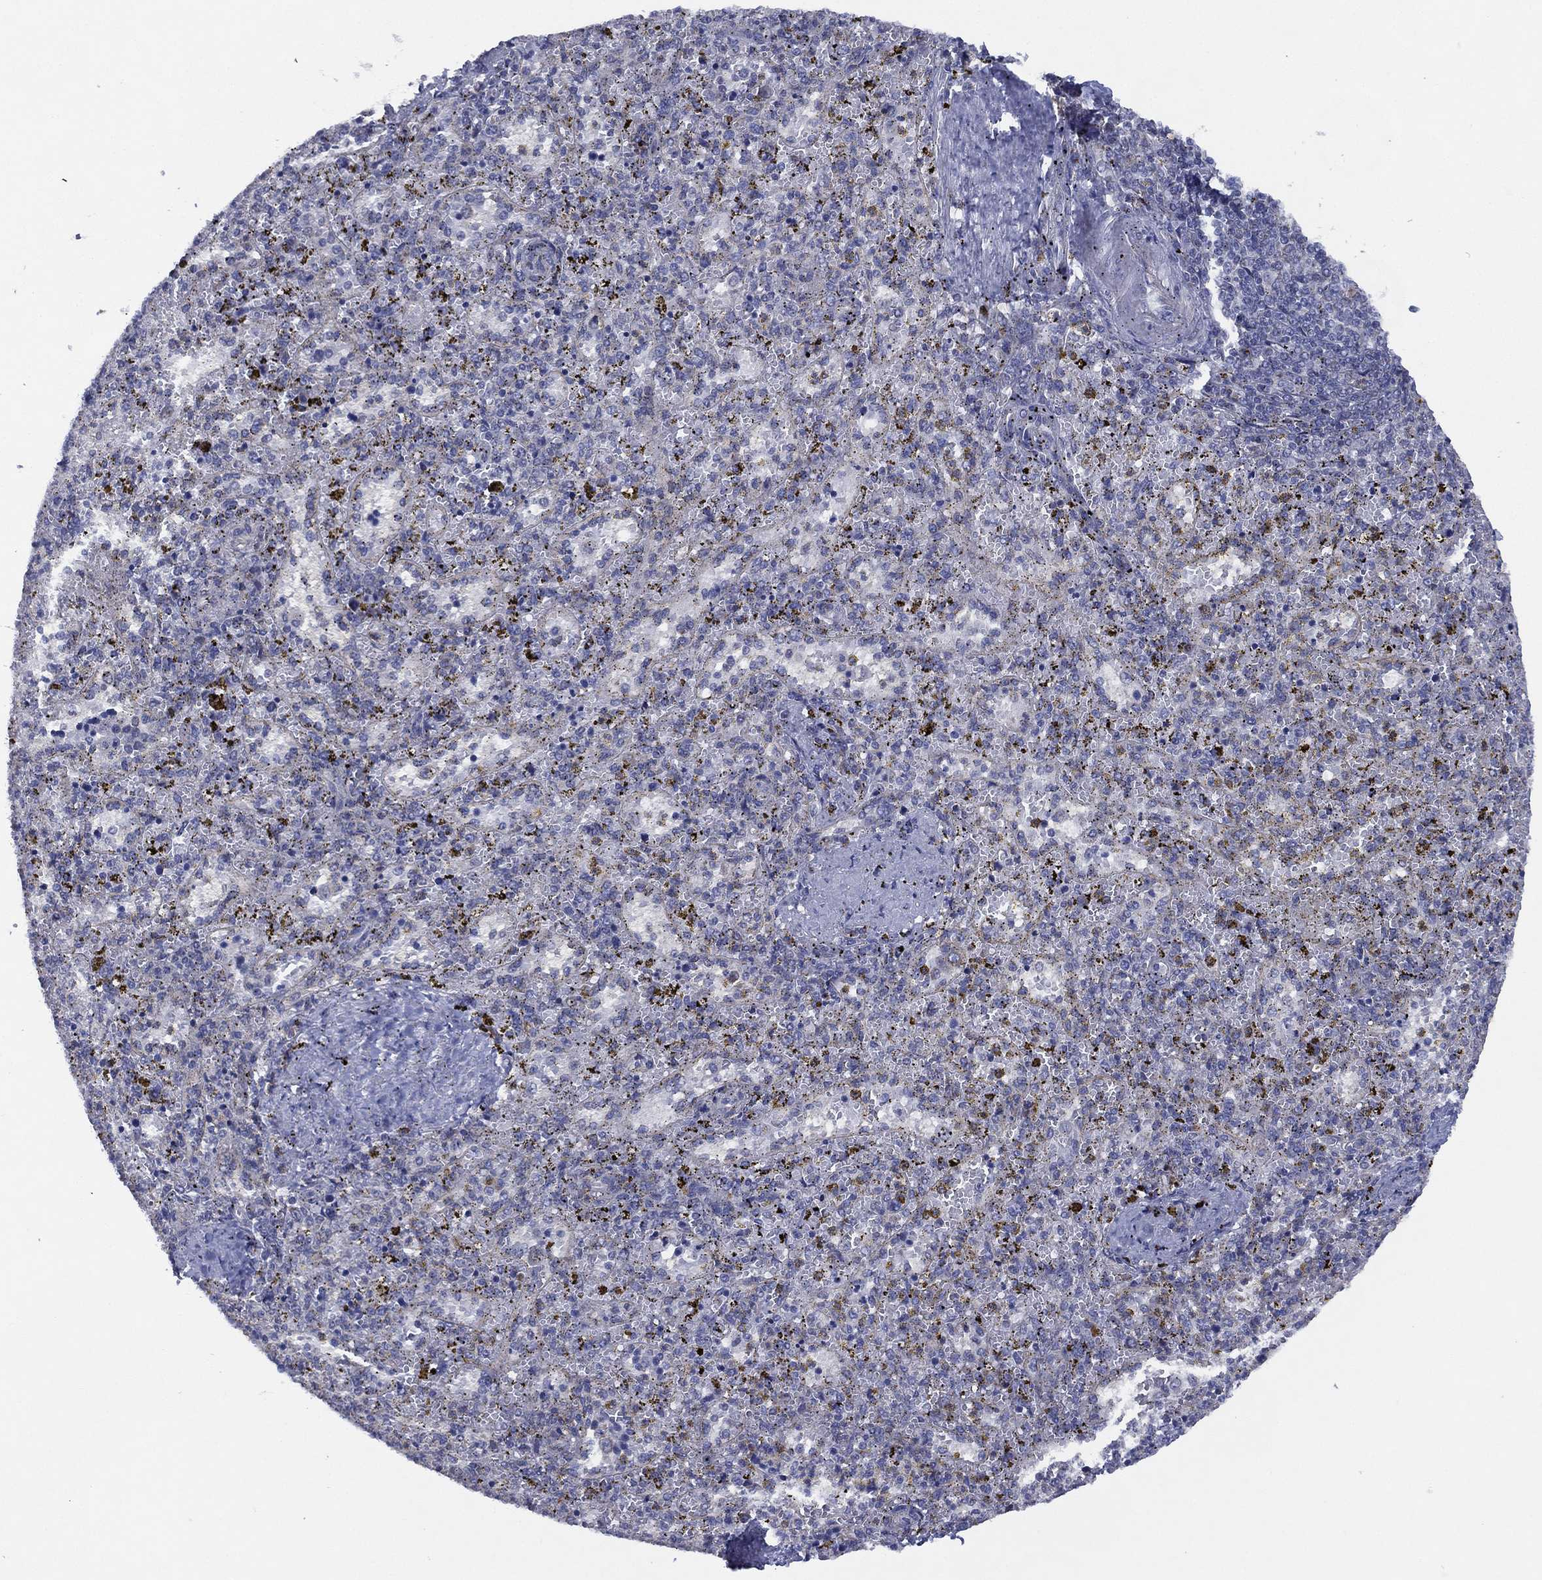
{"staining": {"intensity": "weak", "quantity": "<25%", "location": "cytoplasmic/membranous"}, "tissue": "spleen", "cell_type": "Cells in red pulp", "image_type": "normal", "snomed": [{"axis": "morphology", "description": "Normal tissue, NOS"}, {"axis": "topography", "description": "Spleen"}], "caption": "IHC image of unremarkable spleen: spleen stained with DAB shows no significant protein staining in cells in red pulp.", "gene": "ZNF223", "patient": {"sex": "female", "age": 50}}